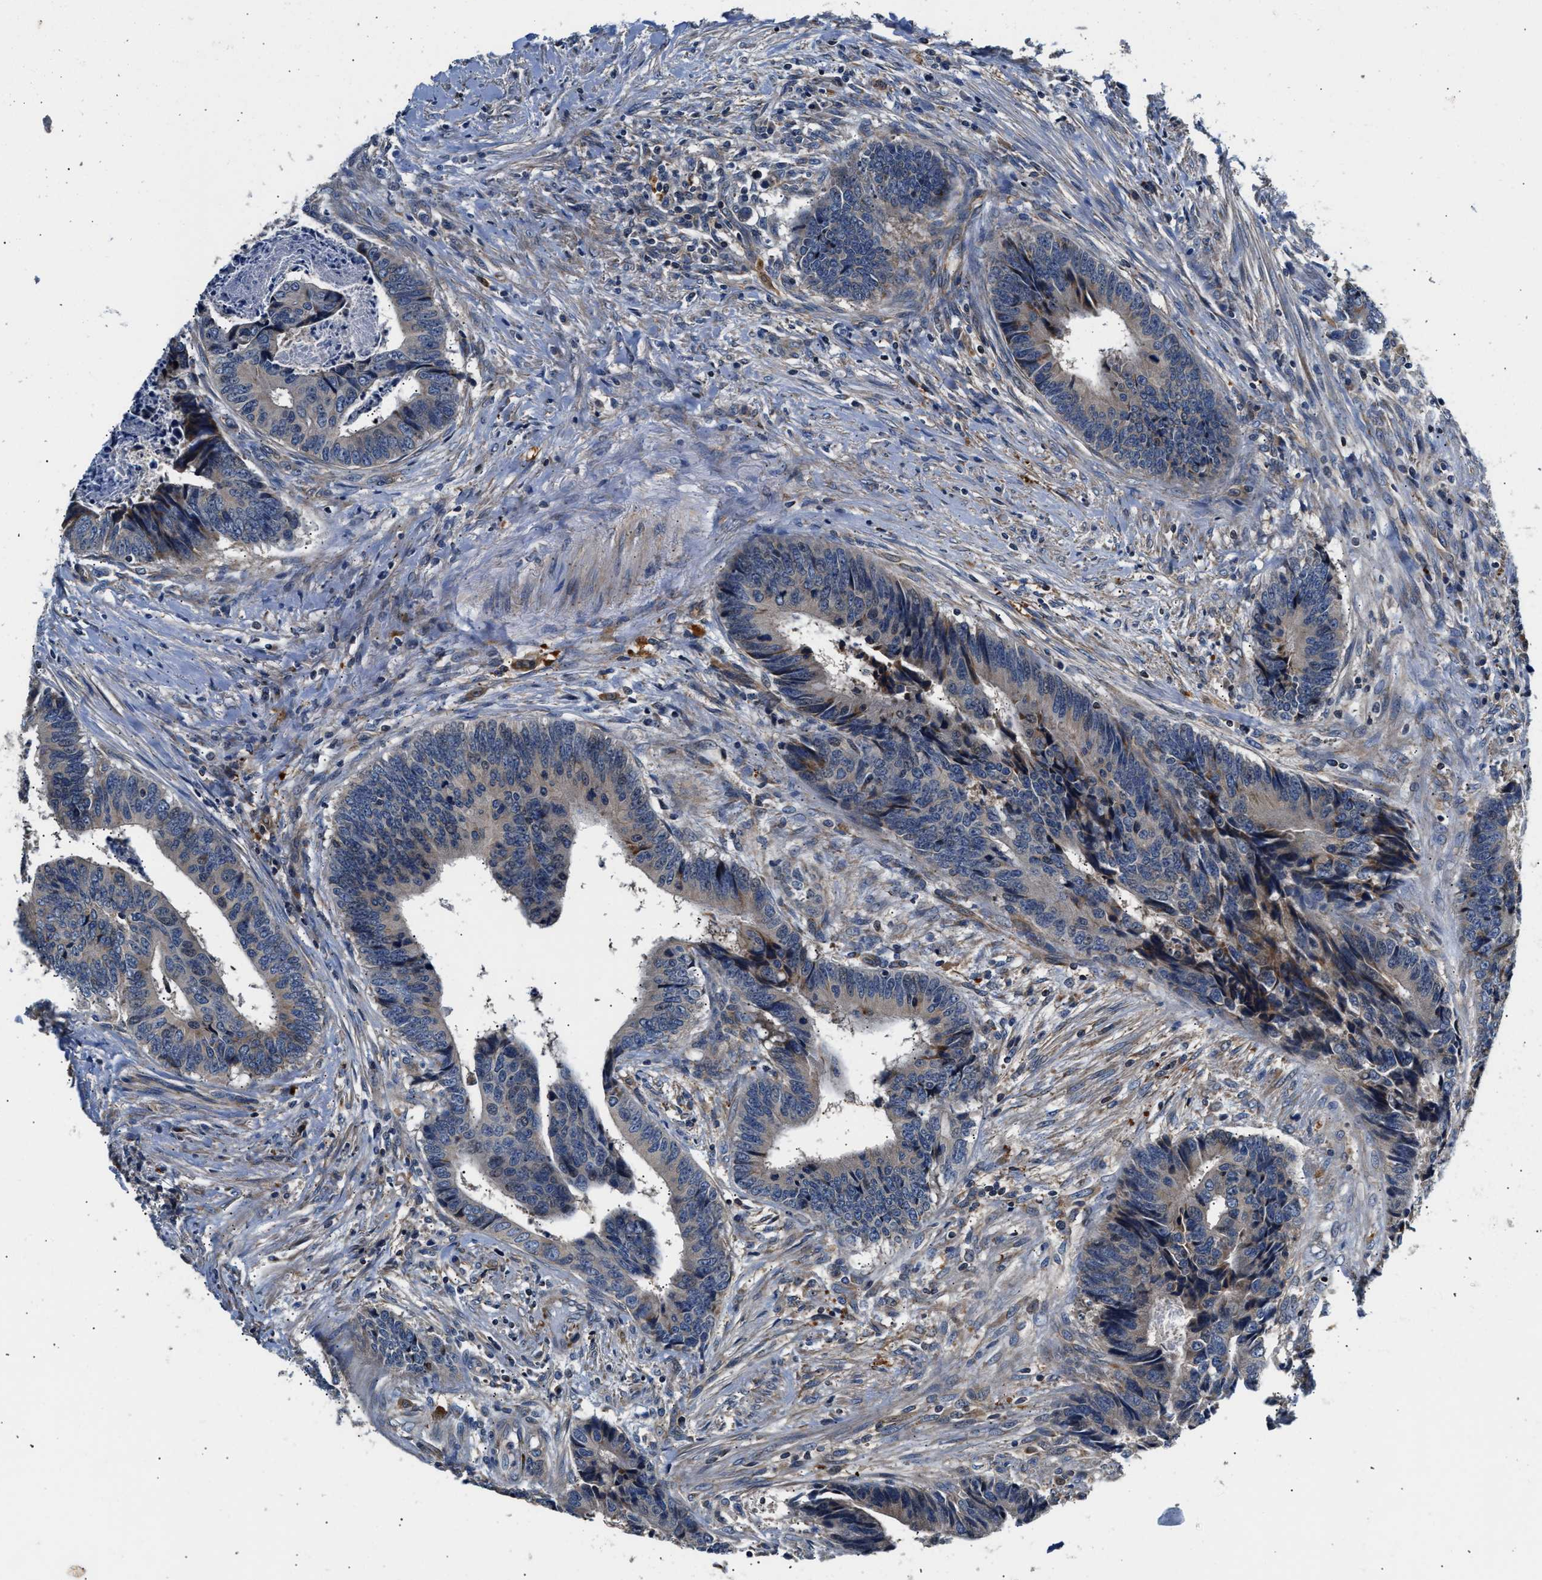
{"staining": {"intensity": "negative", "quantity": "none", "location": "none"}, "tissue": "colorectal cancer", "cell_type": "Tumor cells", "image_type": "cancer", "snomed": [{"axis": "morphology", "description": "Adenocarcinoma, NOS"}, {"axis": "topography", "description": "Rectum"}], "caption": "The micrograph demonstrates no staining of tumor cells in colorectal cancer (adenocarcinoma). (Immunohistochemistry, brightfield microscopy, high magnification).", "gene": "TEX2", "patient": {"sex": "male", "age": 84}}